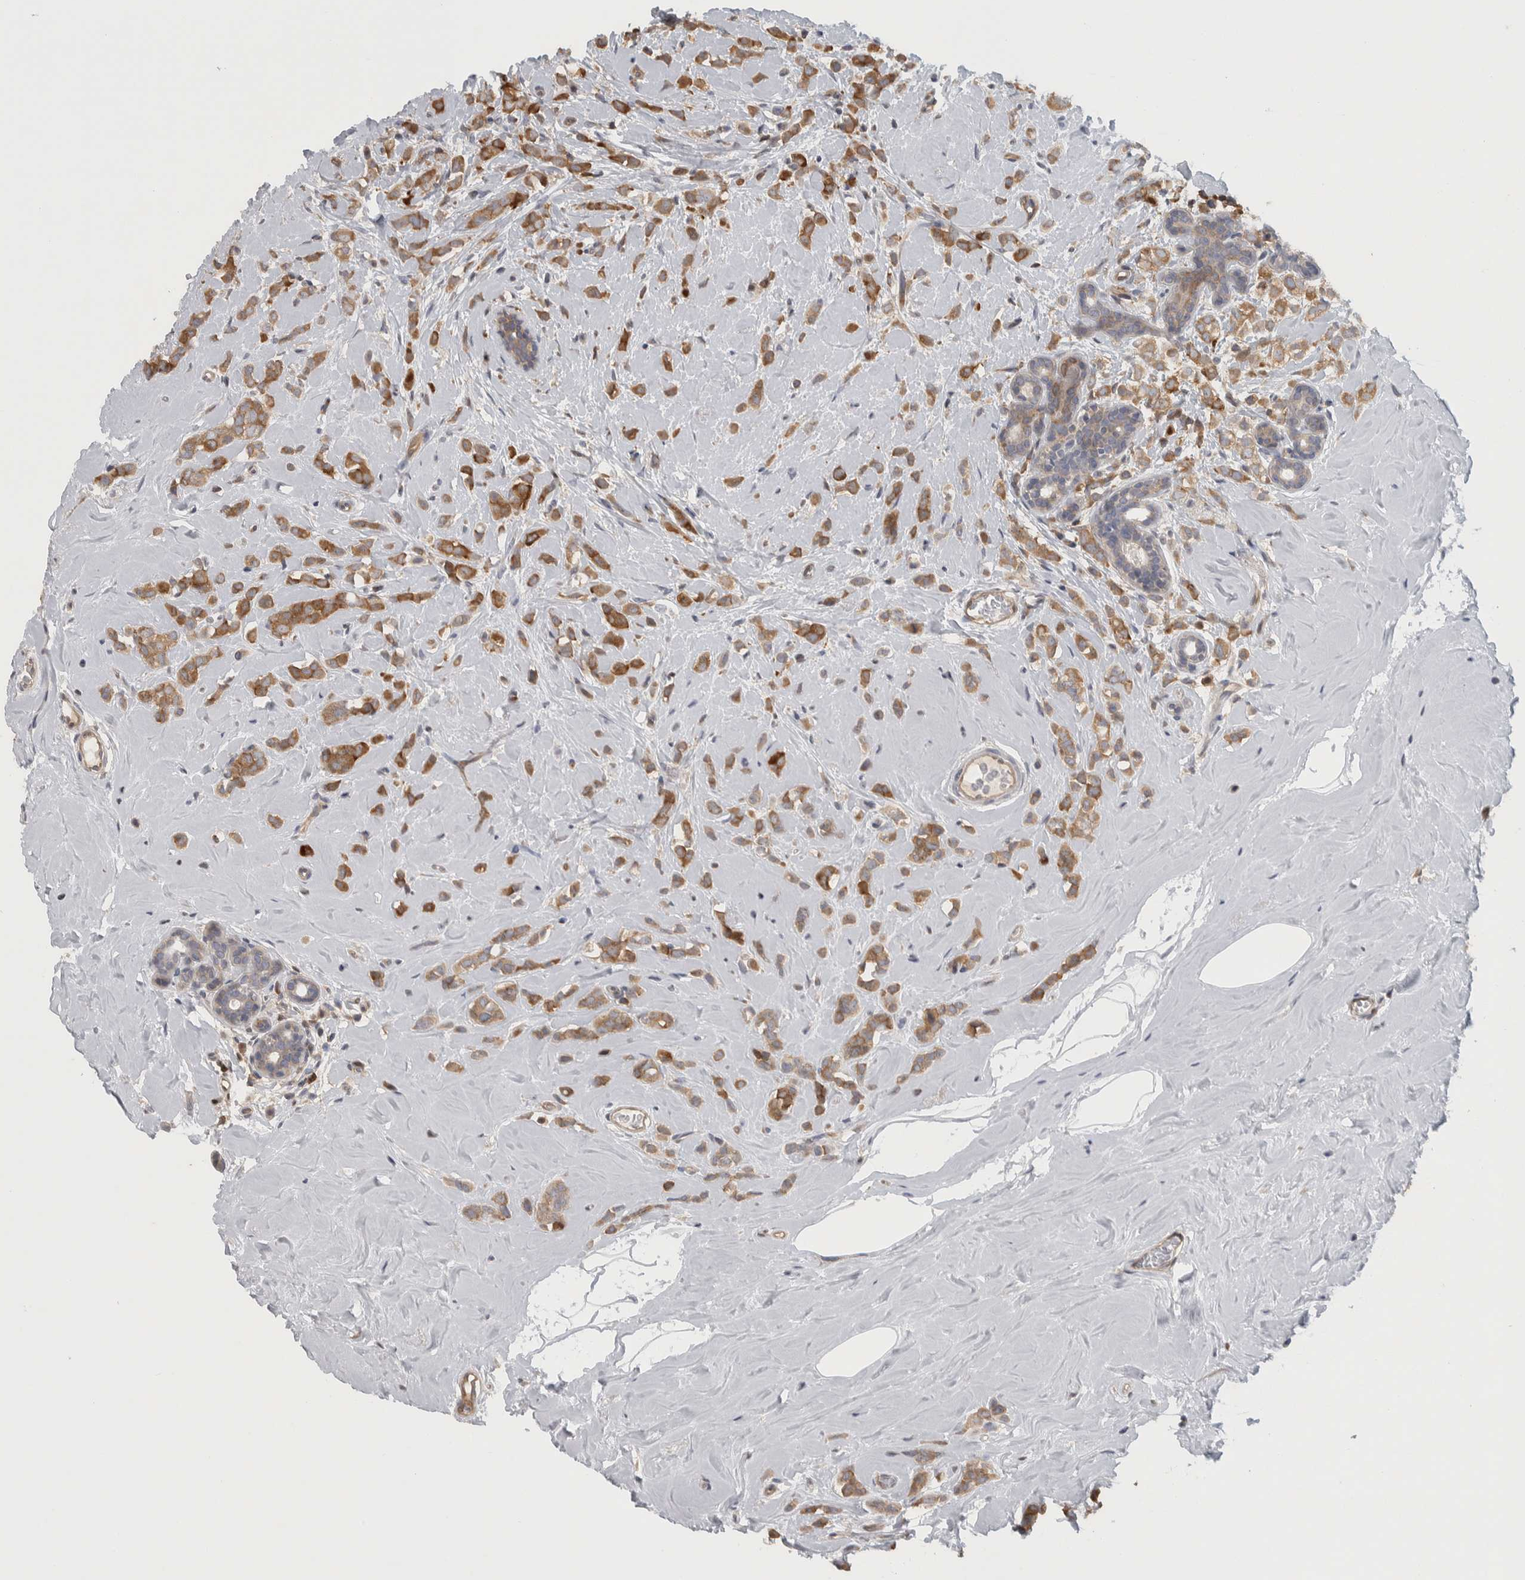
{"staining": {"intensity": "moderate", "quantity": ">75%", "location": "cytoplasmic/membranous"}, "tissue": "breast cancer", "cell_type": "Tumor cells", "image_type": "cancer", "snomed": [{"axis": "morphology", "description": "Lobular carcinoma"}, {"axis": "topography", "description": "Breast"}], "caption": "IHC (DAB (3,3'-diaminobenzidine)) staining of breast cancer exhibits moderate cytoplasmic/membranous protein staining in approximately >75% of tumor cells.", "gene": "NFKB2", "patient": {"sex": "female", "age": 47}}